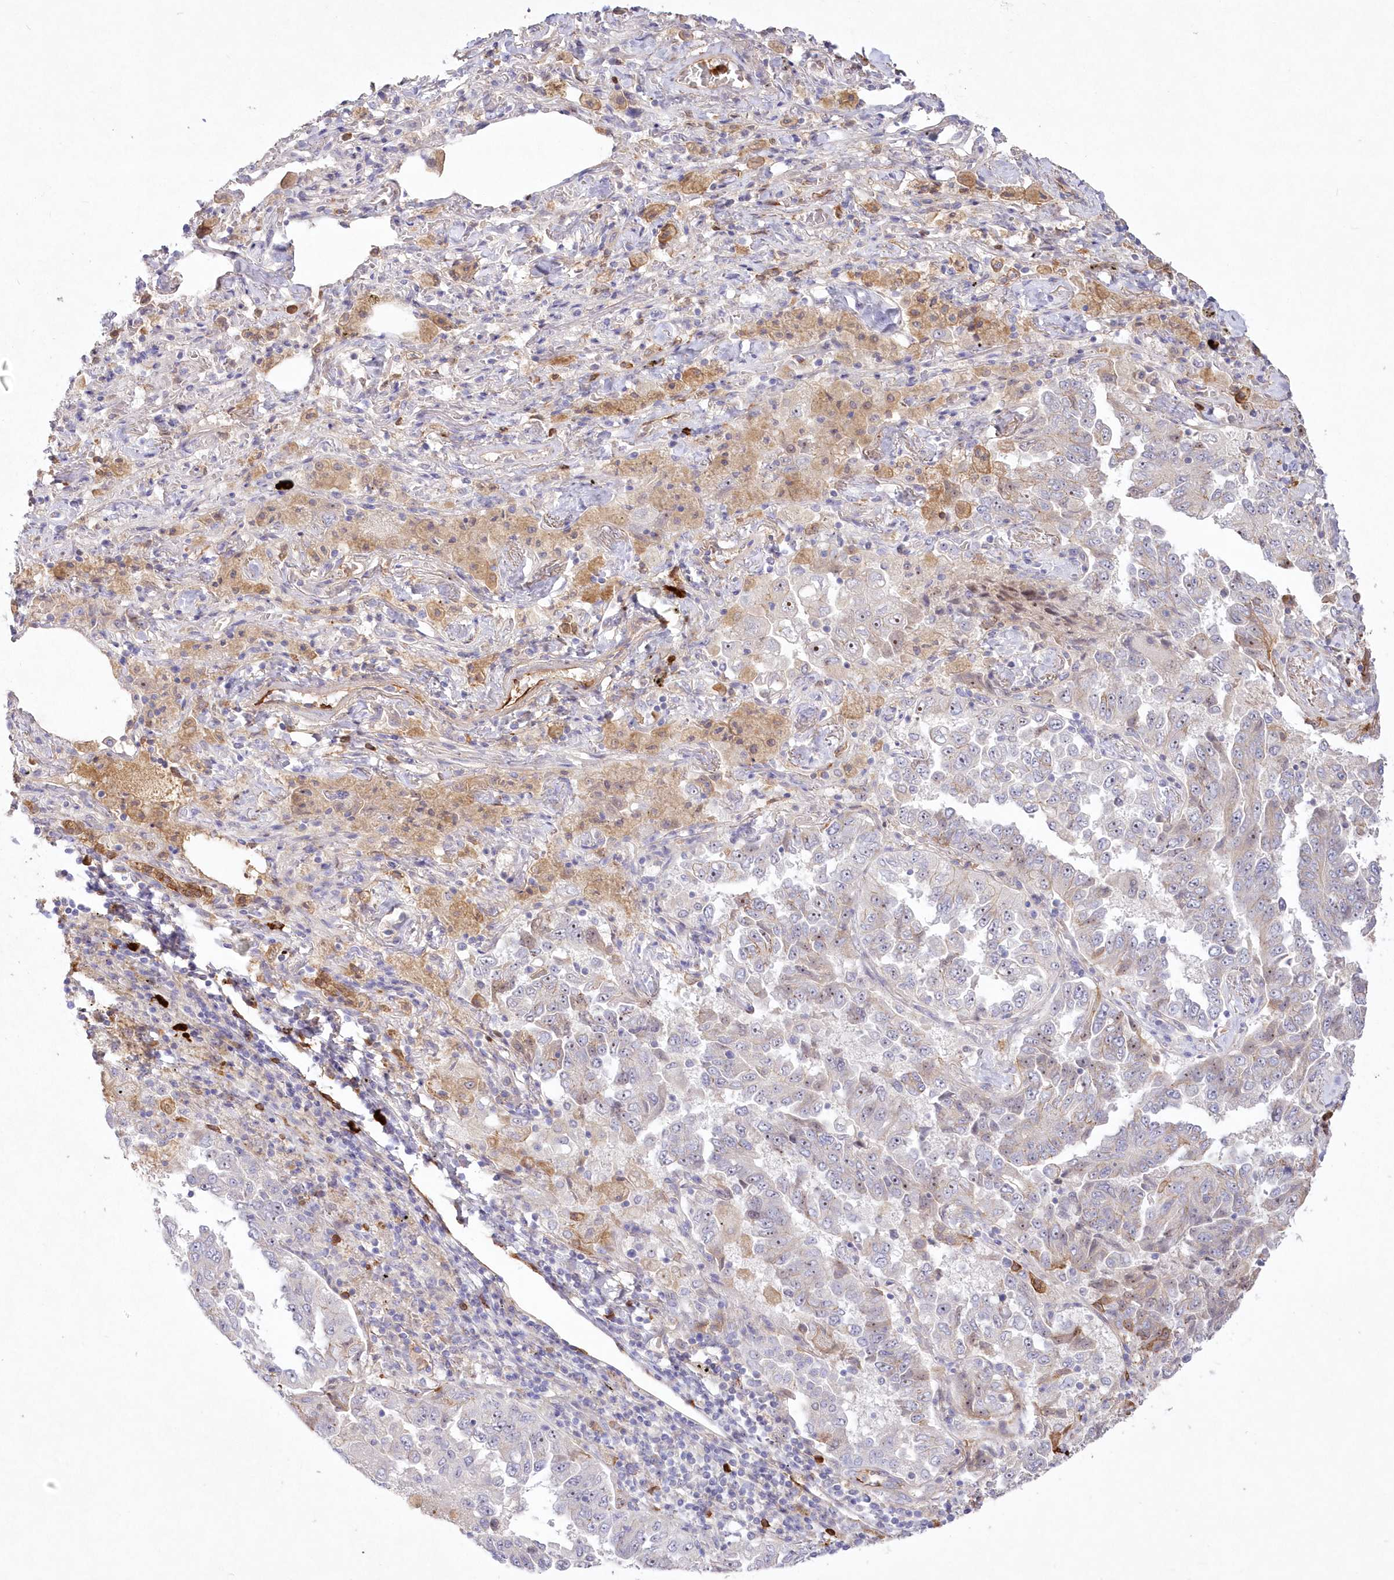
{"staining": {"intensity": "weak", "quantity": "25%-75%", "location": "cytoplasmic/membranous,nuclear"}, "tissue": "lung cancer", "cell_type": "Tumor cells", "image_type": "cancer", "snomed": [{"axis": "morphology", "description": "Adenocarcinoma, NOS"}, {"axis": "topography", "description": "Lung"}], "caption": "Protein staining displays weak cytoplasmic/membranous and nuclear positivity in about 25%-75% of tumor cells in adenocarcinoma (lung). The protein is shown in brown color, while the nuclei are stained blue.", "gene": "WBP1L", "patient": {"sex": "female", "age": 51}}